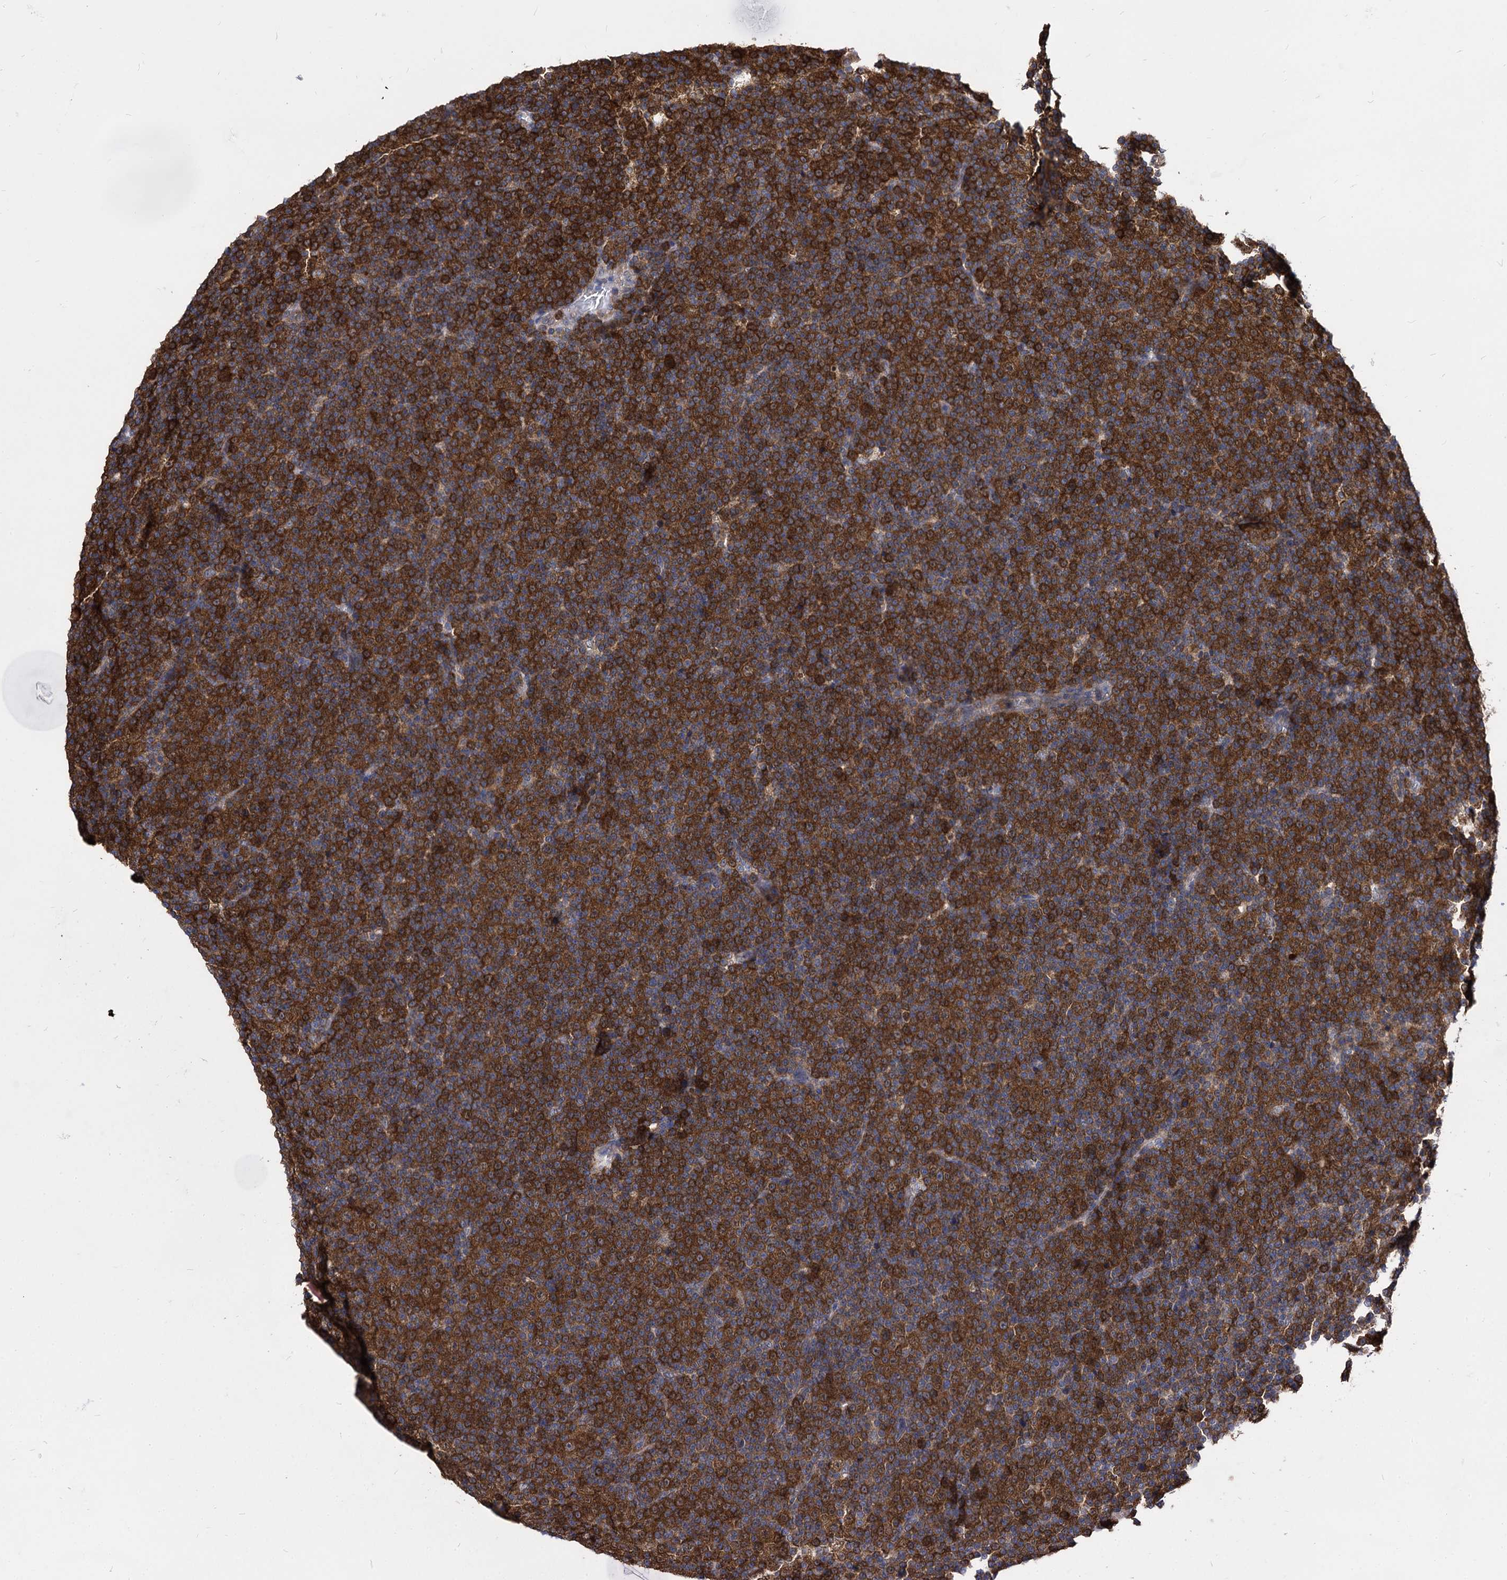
{"staining": {"intensity": "strong", "quantity": ">75%", "location": "cytoplasmic/membranous"}, "tissue": "lymphoma", "cell_type": "Tumor cells", "image_type": "cancer", "snomed": [{"axis": "morphology", "description": "Malignant lymphoma, non-Hodgkin's type, Low grade"}, {"axis": "topography", "description": "Lymph node"}], "caption": "Immunohistochemical staining of lymphoma shows high levels of strong cytoplasmic/membranous staining in about >75% of tumor cells.", "gene": "NME1", "patient": {"sex": "female", "age": 67}}